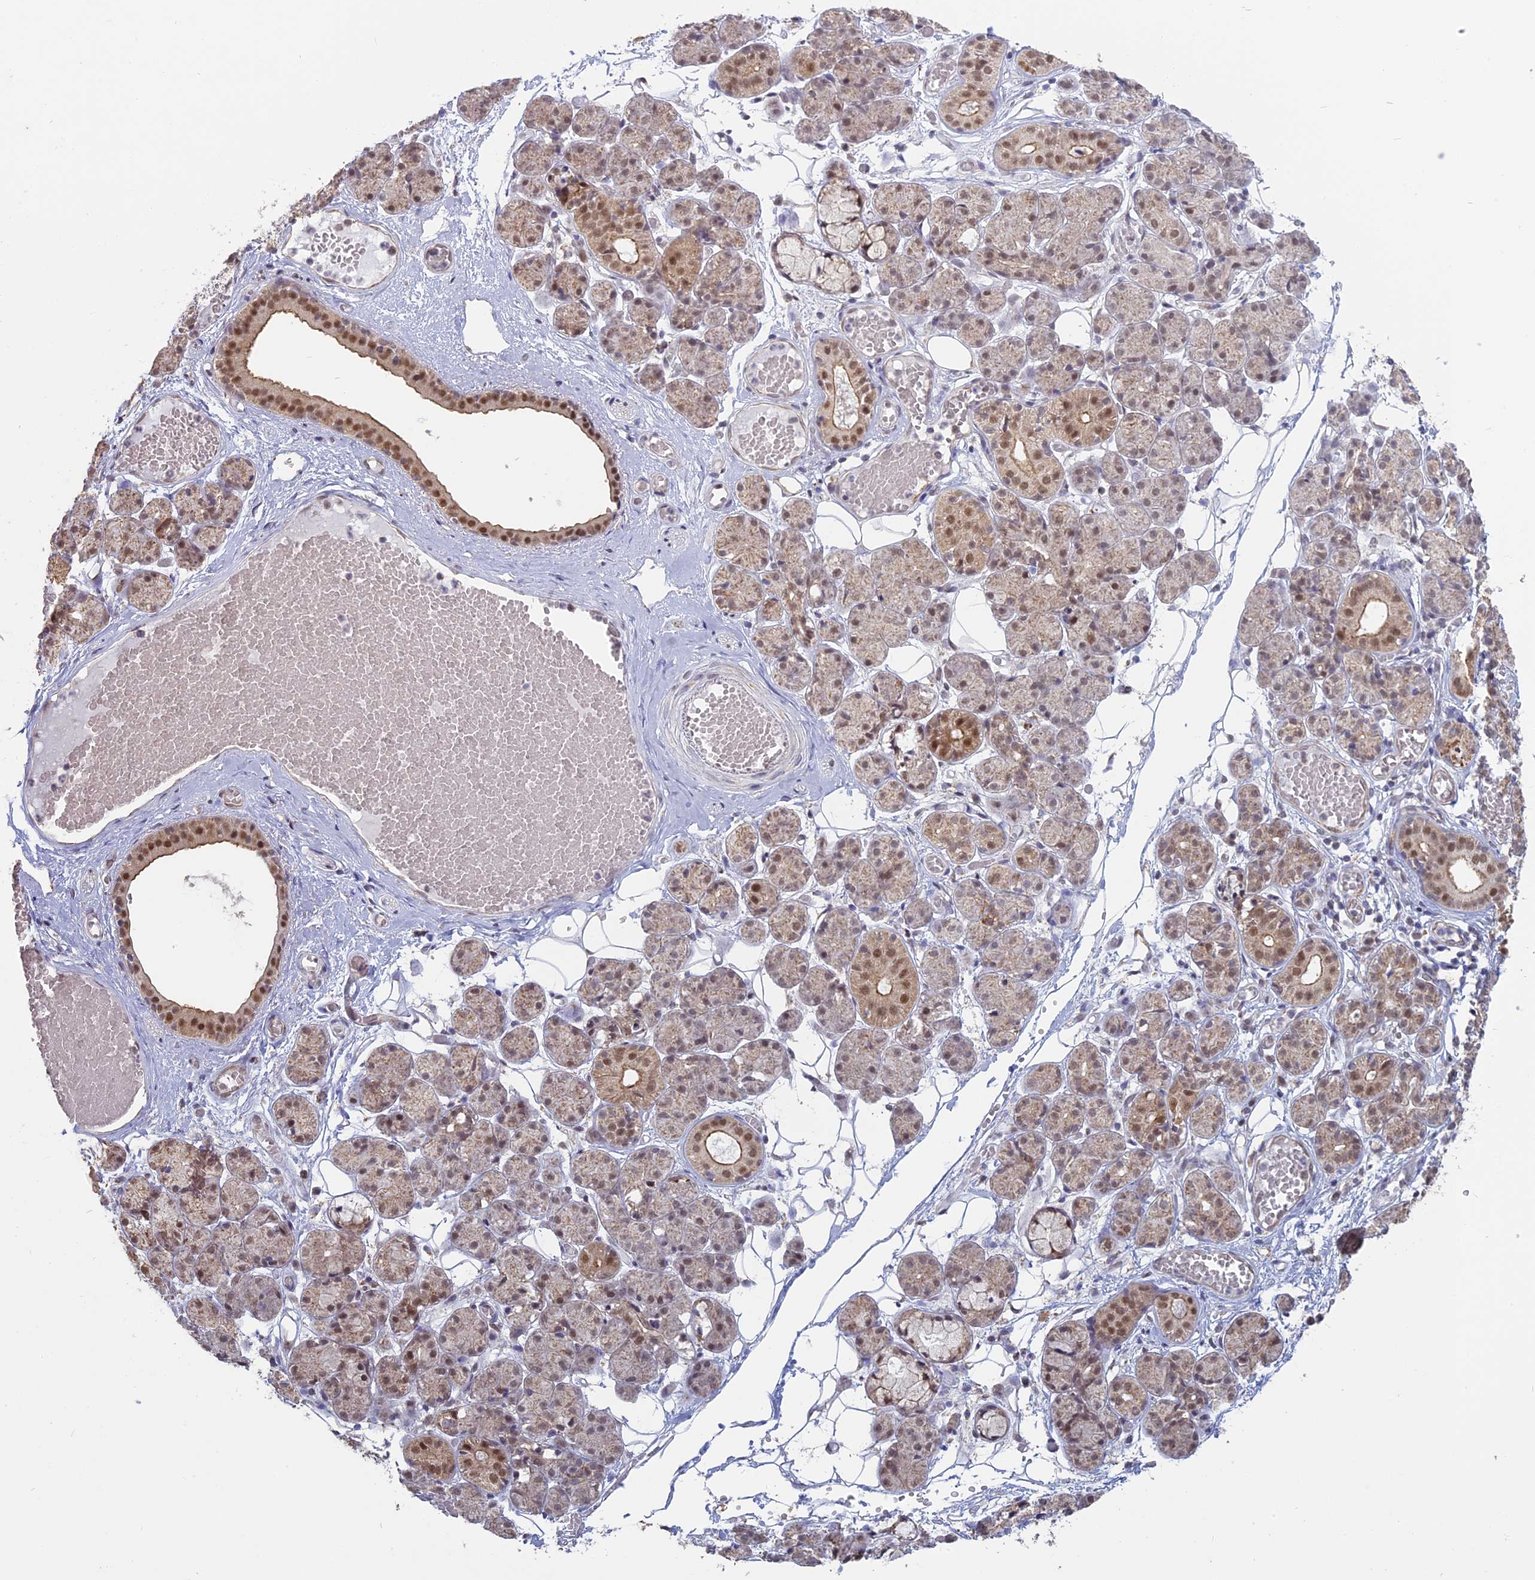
{"staining": {"intensity": "moderate", "quantity": "25%-75%", "location": "cytoplasmic/membranous,nuclear"}, "tissue": "salivary gland", "cell_type": "Glandular cells", "image_type": "normal", "snomed": [{"axis": "morphology", "description": "Normal tissue, NOS"}, {"axis": "topography", "description": "Salivary gland"}], "caption": "Immunohistochemical staining of benign human salivary gland displays medium levels of moderate cytoplasmic/membranous,nuclear expression in about 25%-75% of glandular cells. The staining was performed using DAB to visualize the protein expression in brown, while the nuclei were stained in blue with hematoxylin (Magnification: 20x).", "gene": "ARHGAP40", "patient": {"sex": "male", "age": 63}}